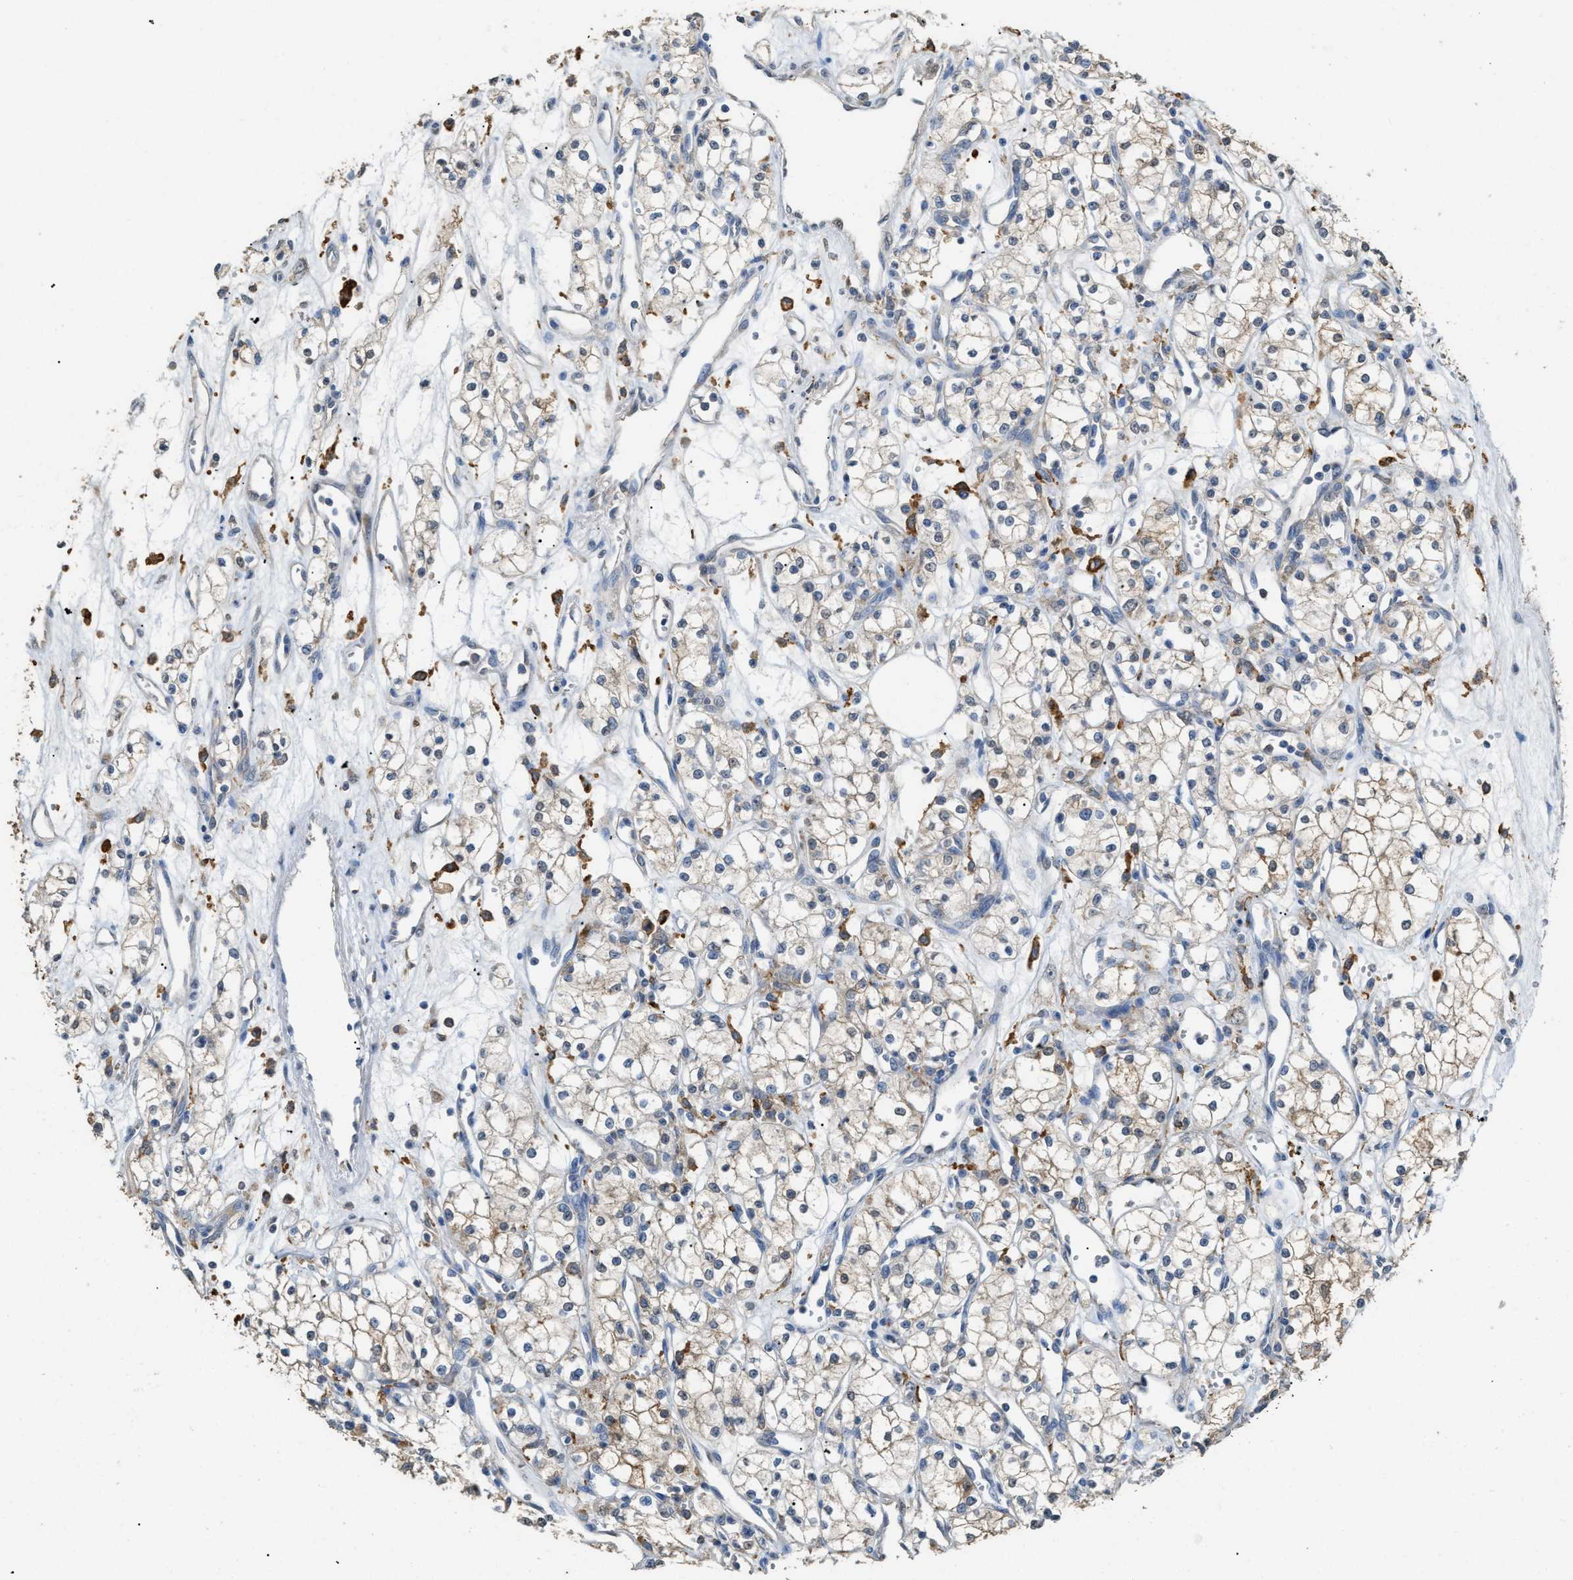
{"staining": {"intensity": "weak", "quantity": ">75%", "location": "cytoplasmic/membranous"}, "tissue": "renal cancer", "cell_type": "Tumor cells", "image_type": "cancer", "snomed": [{"axis": "morphology", "description": "Adenocarcinoma, NOS"}, {"axis": "topography", "description": "Kidney"}], "caption": "Renal adenocarcinoma was stained to show a protein in brown. There is low levels of weak cytoplasmic/membranous expression in about >75% of tumor cells.", "gene": "GCN1", "patient": {"sex": "male", "age": 59}}